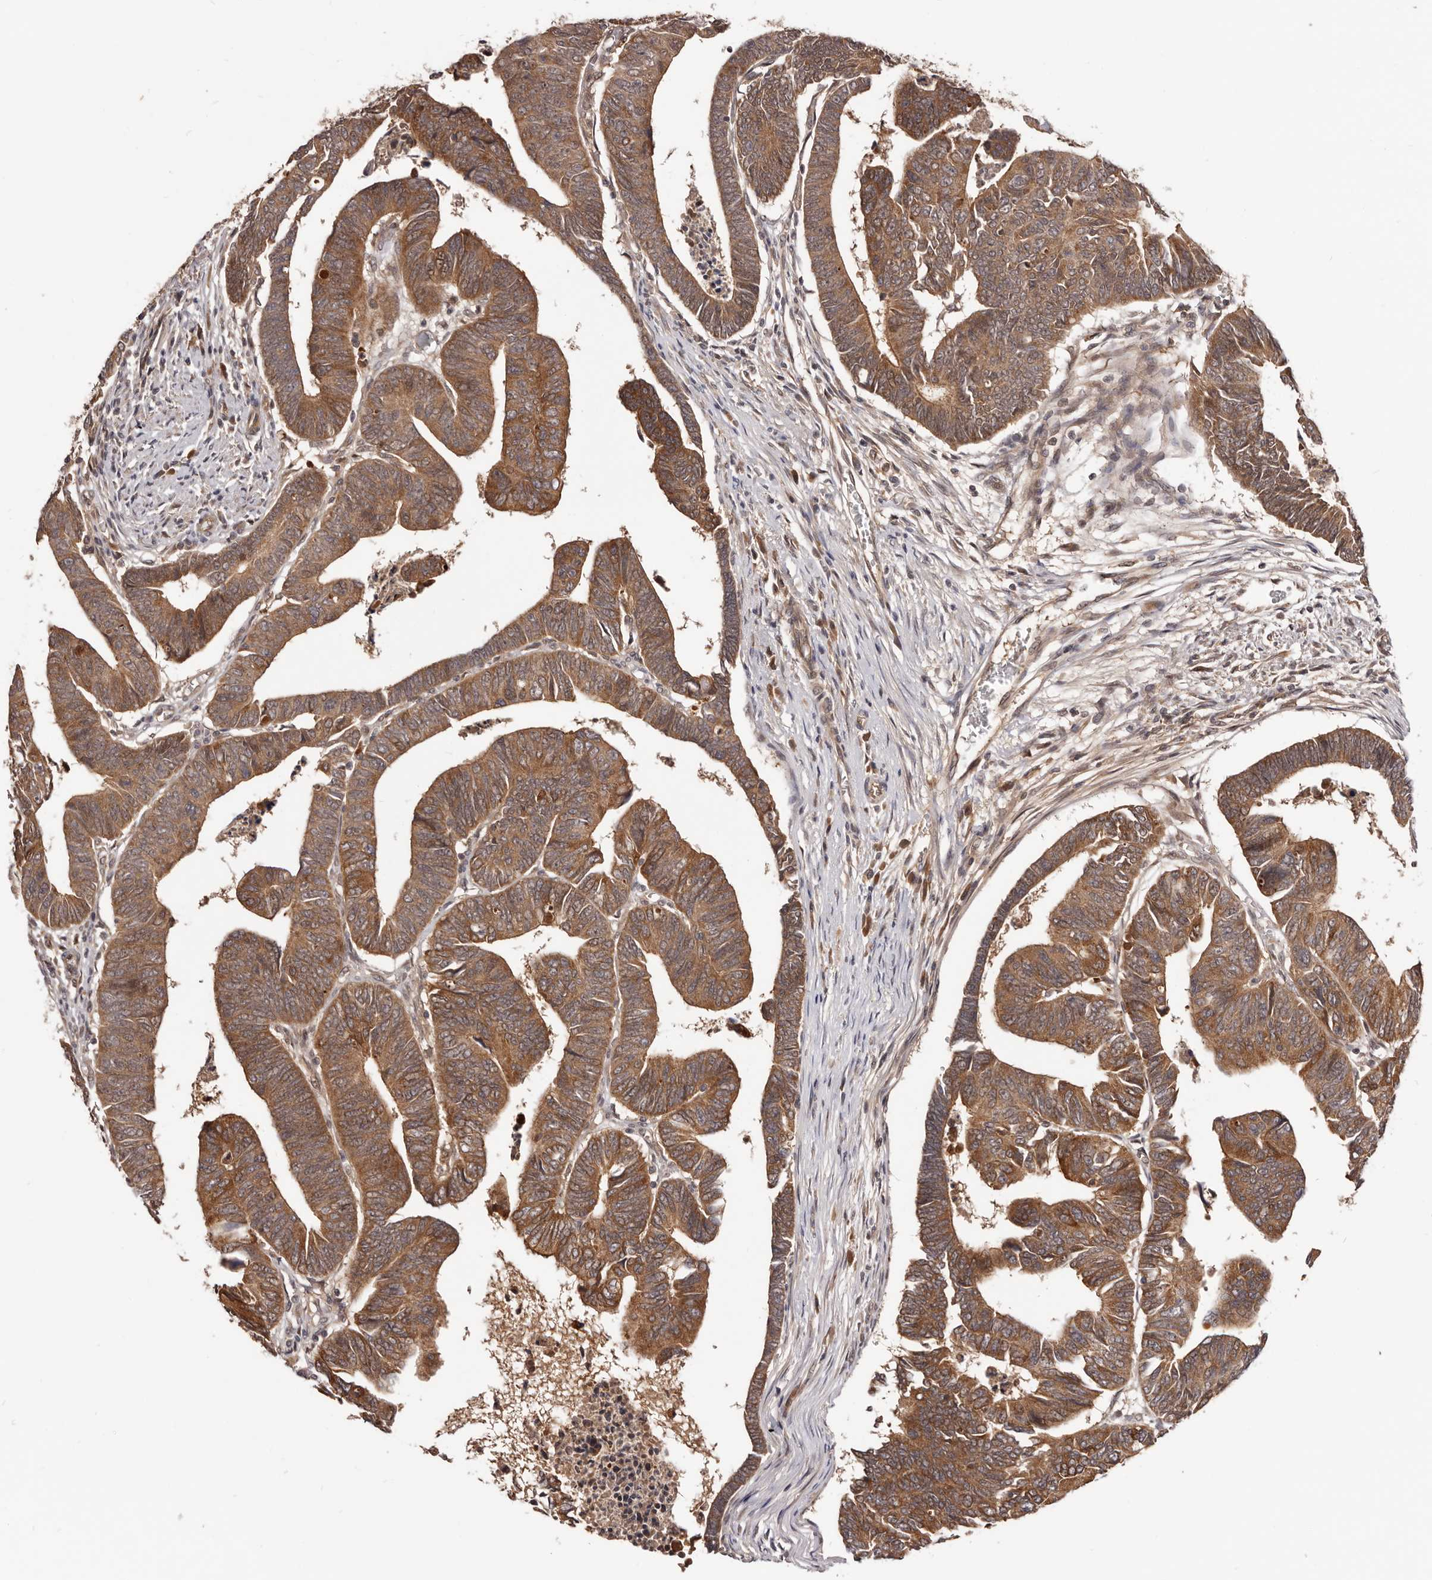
{"staining": {"intensity": "moderate", "quantity": ">75%", "location": "cytoplasmic/membranous"}, "tissue": "colorectal cancer", "cell_type": "Tumor cells", "image_type": "cancer", "snomed": [{"axis": "morphology", "description": "Adenocarcinoma, NOS"}, {"axis": "topography", "description": "Rectum"}], "caption": "Immunohistochemistry staining of colorectal adenocarcinoma, which displays medium levels of moderate cytoplasmic/membranous expression in about >75% of tumor cells indicating moderate cytoplasmic/membranous protein staining. The staining was performed using DAB (brown) for protein detection and nuclei were counterstained in hematoxylin (blue).", "gene": "MDP1", "patient": {"sex": "female", "age": 65}}